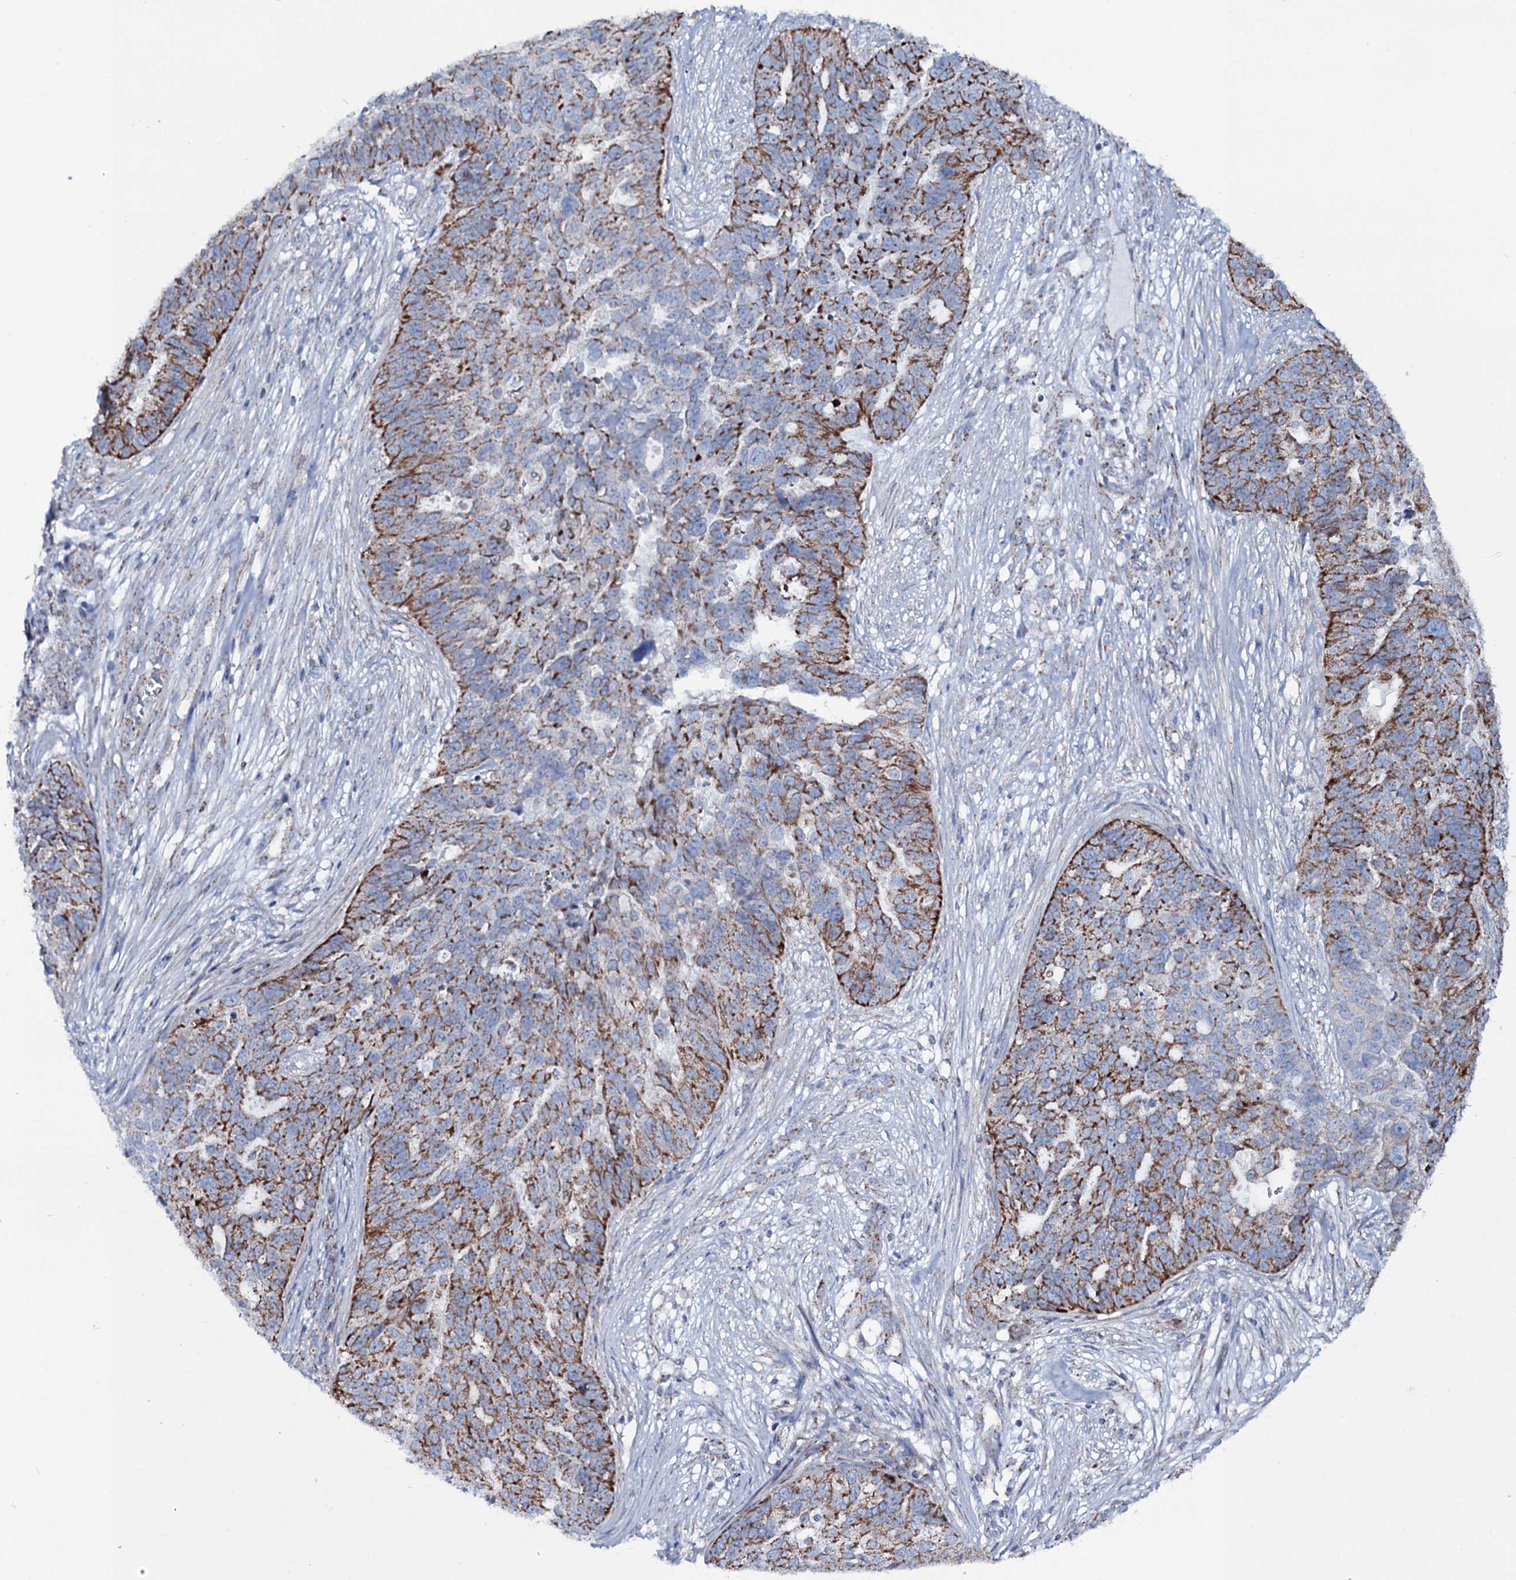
{"staining": {"intensity": "strong", "quantity": "25%-75%", "location": "cytoplasmic/membranous"}, "tissue": "ovarian cancer", "cell_type": "Tumor cells", "image_type": "cancer", "snomed": [{"axis": "morphology", "description": "Cystadenocarcinoma, serous, NOS"}, {"axis": "topography", "description": "Ovary"}], "caption": "A brown stain labels strong cytoplasmic/membranous expression of a protein in serous cystadenocarcinoma (ovarian) tumor cells.", "gene": "MRPS35", "patient": {"sex": "female", "age": 59}}